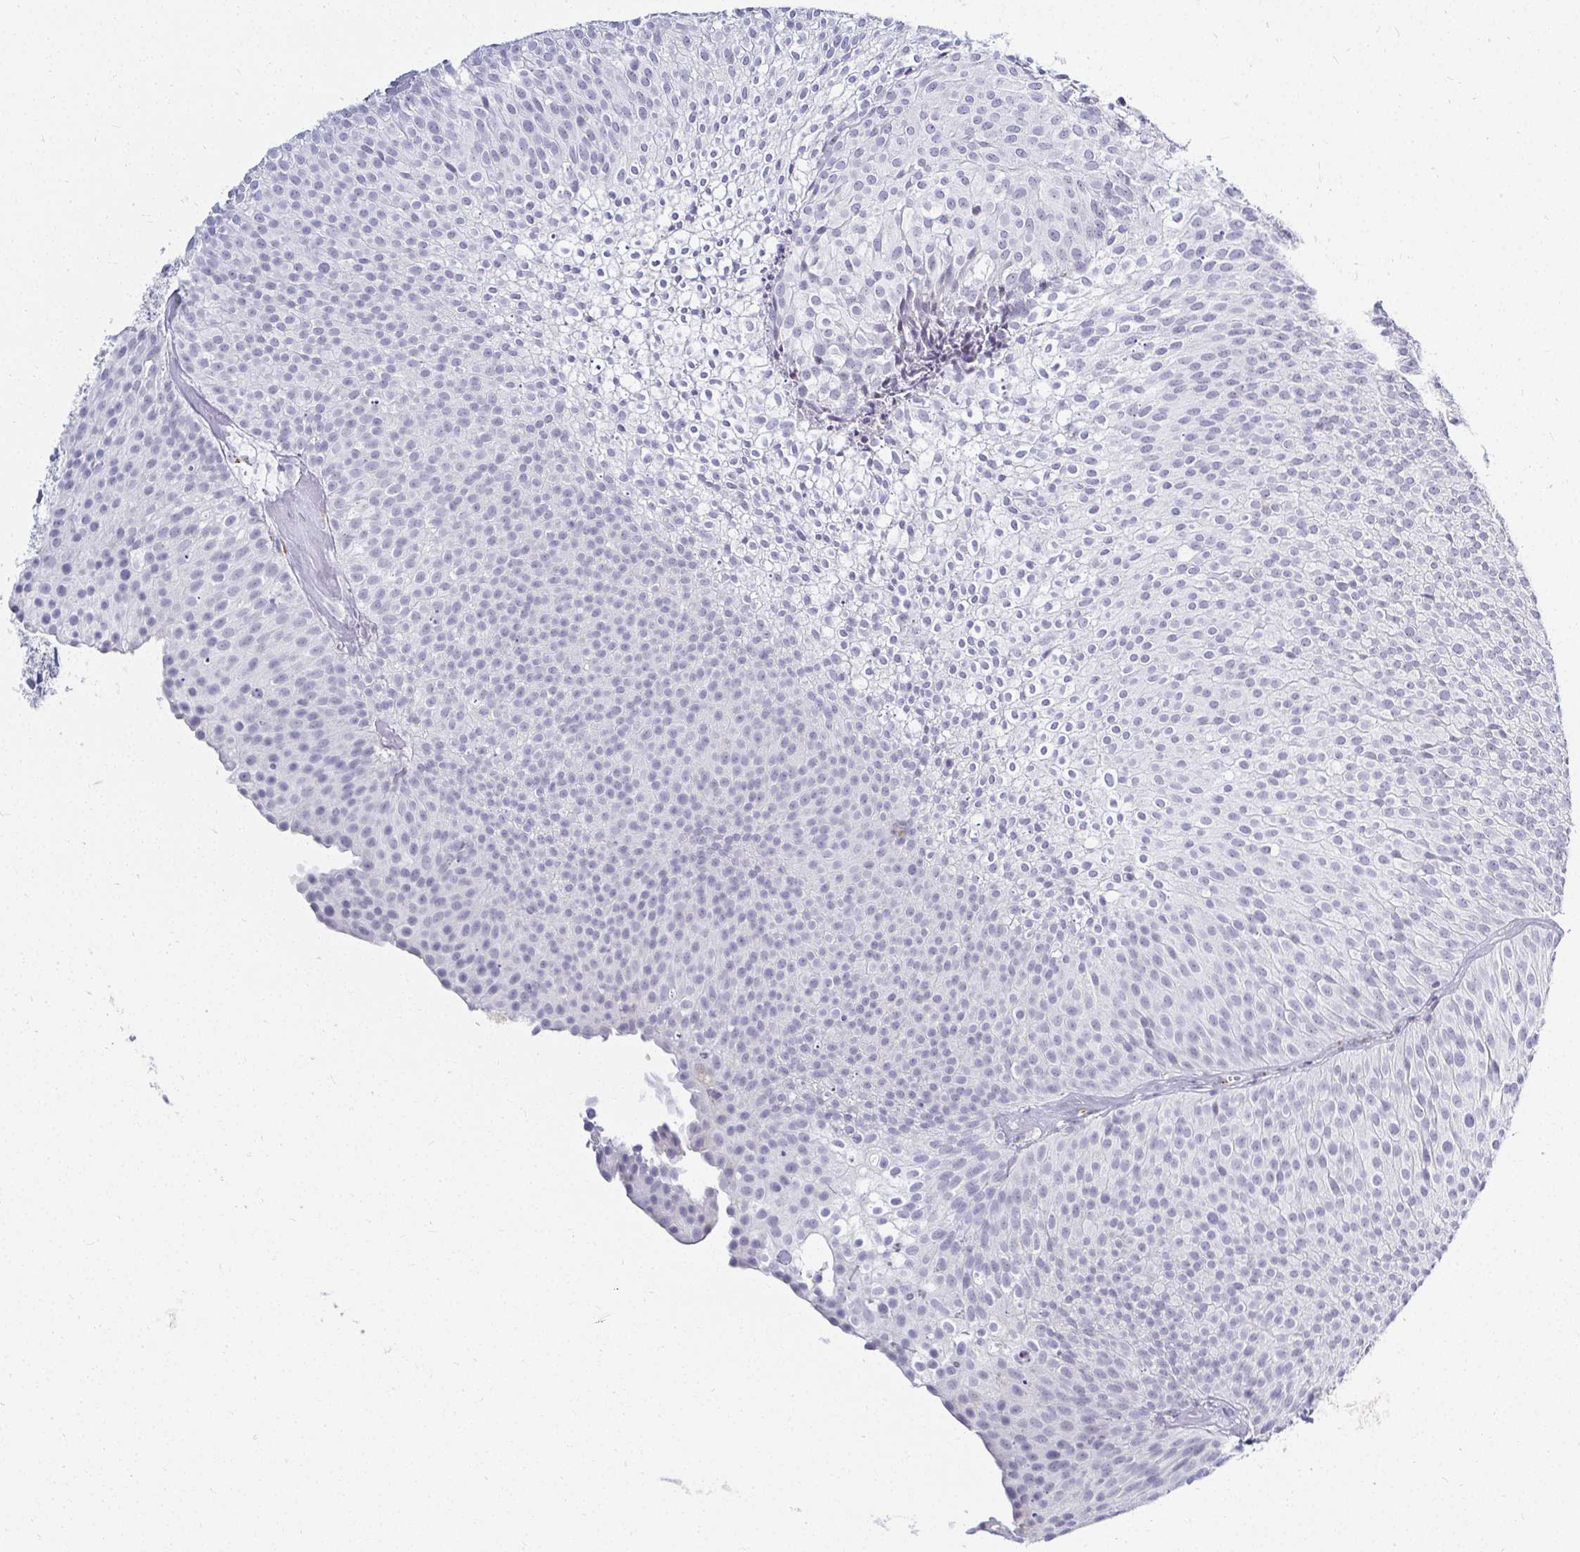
{"staining": {"intensity": "negative", "quantity": "none", "location": "none"}, "tissue": "urothelial cancer", "cell_type": "Tumor cells", "image_type": "cancer", "snomed": [{"axis": "morphology", "description": "Urothelial carcinoma, Low grade"}, {"axis": "topography", "description": "Urinary bladder"}], "caption": "An image of human urothelial cancer is negative for staining in tumor cells. (DAB (3,3'-diaminobenzidine) immunohistochemistry with hematoxylin counter stain).", "gene": "ACAN", "patient": {"sex": "male", "age": 91}}